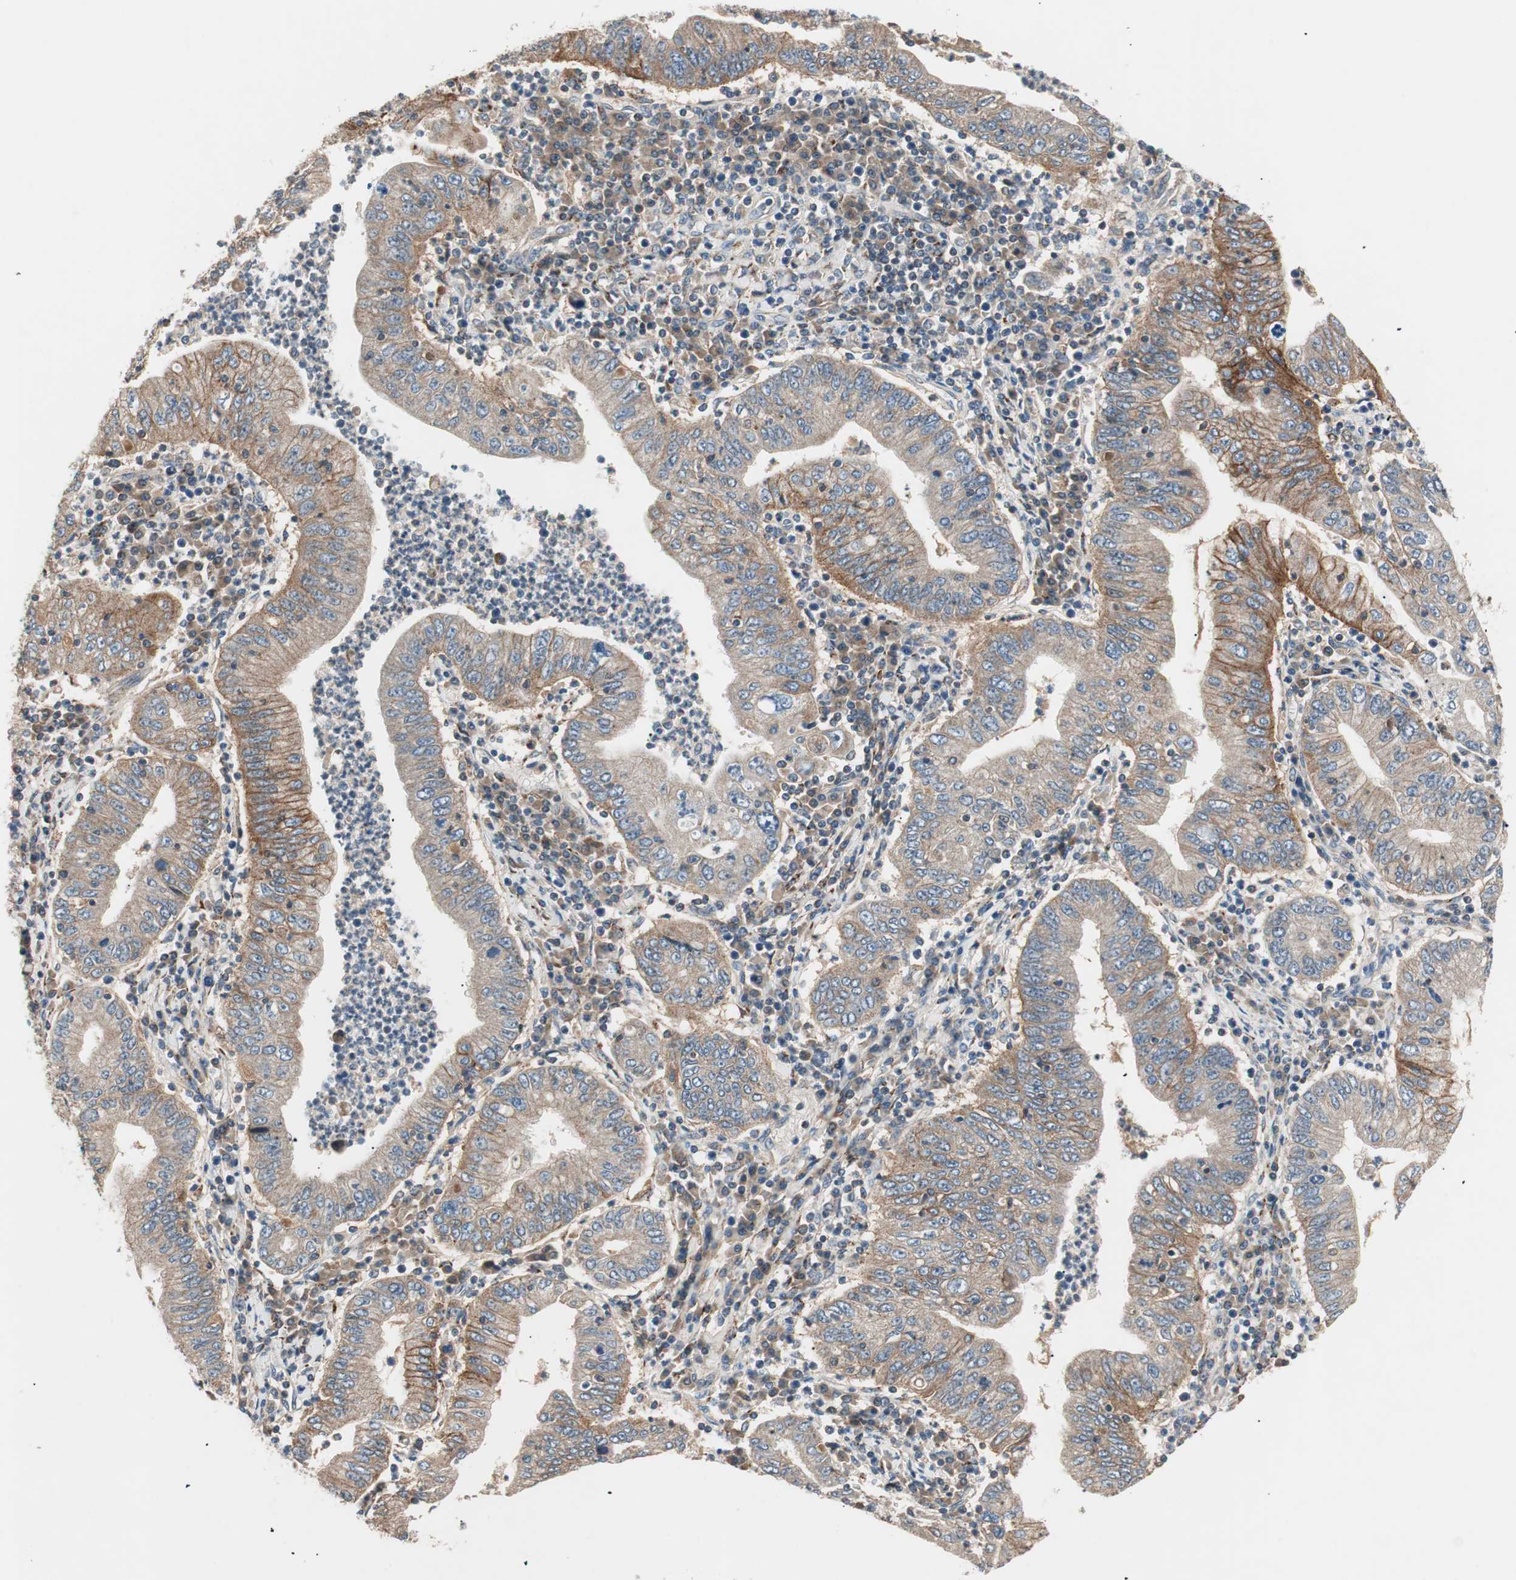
{"staining": {"intensity": "moderate", "quantity": ">75%", "location": "cytoplasmic/membranous"}, "tissue": "stomach cancer", "cell_type": "Tumor cells", "image_type": "cancer", "snomed": [{"axis": "morphology", "description": "Normal tissue, NOS"}, {"axis": "morphology", "description": "Adenocarcinoma, NOS"}, {"axis": "topography", "description": "Esophagus"}, {"axis": "topography", "description": "Stomach, upper"}, {"axis": "topography", "description": "Peripheral nerve tissue"}], "caption": "Immunohistochemistry (IHC) (DAB (3,3'-diaminobenzidine)) staining of human stomach cancer demonstrates moderate cytoplasmic/membranous protein expression in approximately >75% of tumor cells.", "gene": "HPN", "patient": {"sex": "male", "age": 62}}